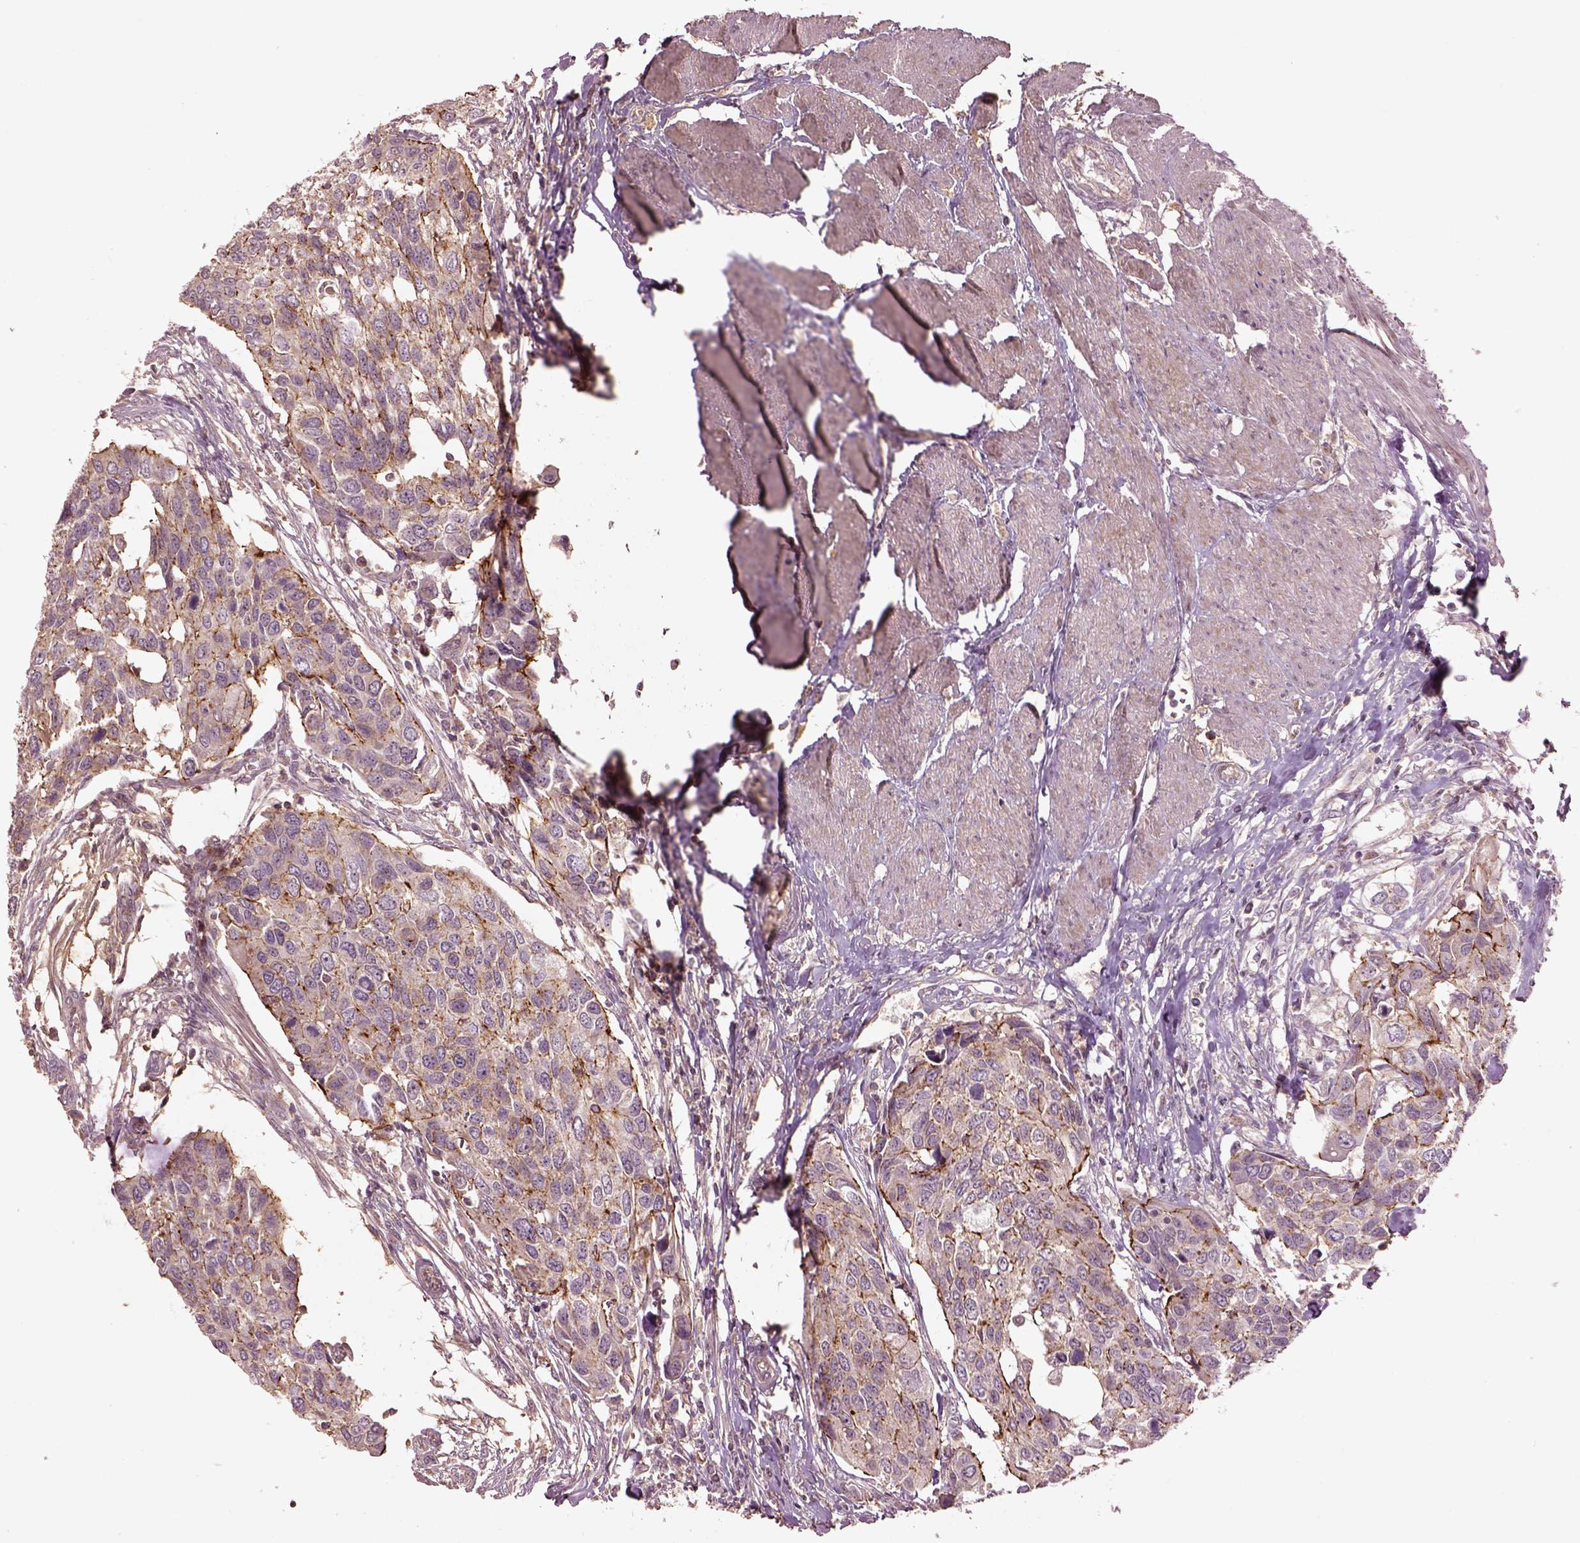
{"staining": {"intensity": "moderate", "quantity": ">75%", "location": "cytoplasmic/membranous"}, "tissue": "urothelial cancer", "cell_type": "Tumor cells", "image_type": "cancer", "snomed": [{"axis": "morphology", "description": "Urothelial carcinoma, High grade"}, {"axis": "topography", "description": "Urinary bladder"}], "caption": "Tumor cells demonstrate medium levels of moderate cytoplasmic/membranous expression in about >75% of cells in human urothelial carcinoma (high-grade).", "gene": "MTHFS", "patient": {"sex": "male", "age": 60}}